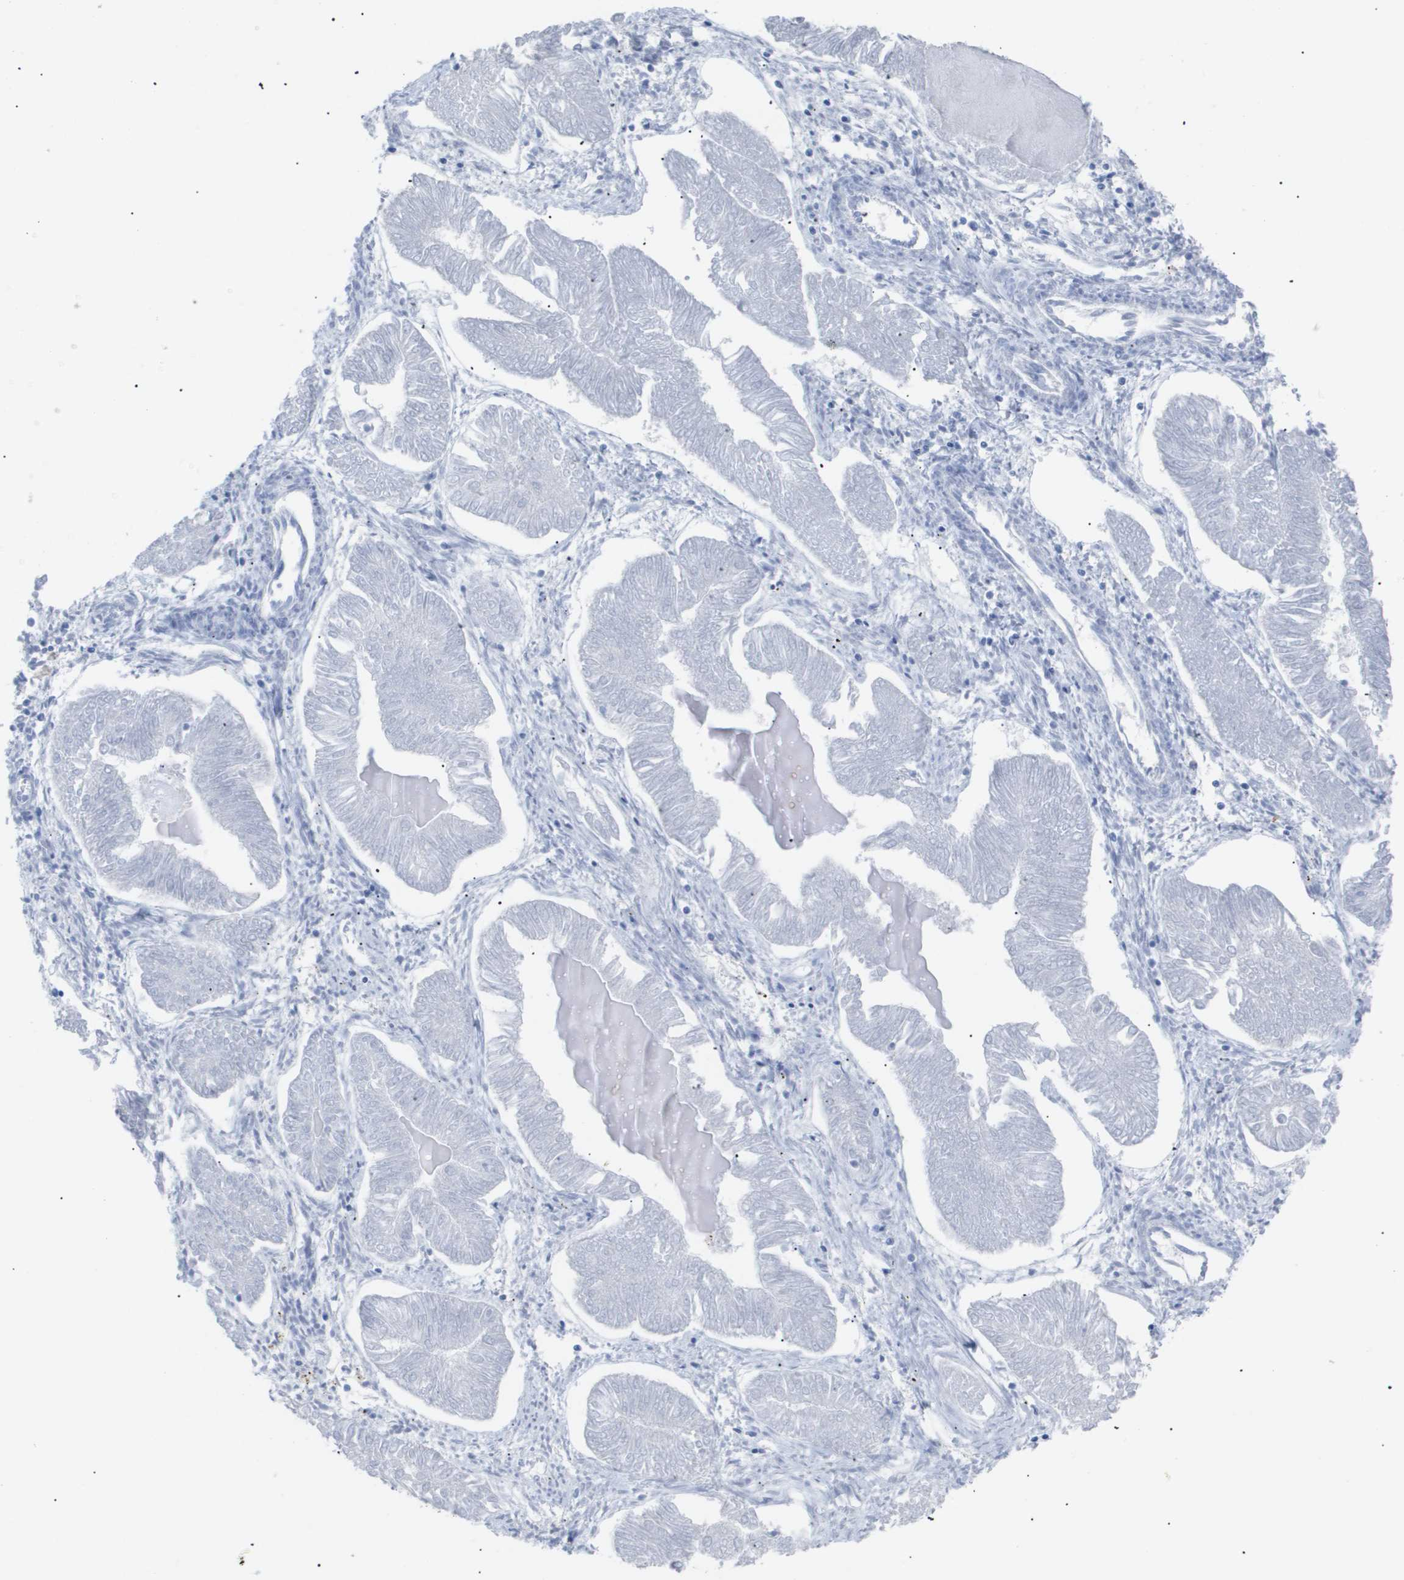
{"staining": {"intensity": "negative", "quantity": "none", "location": "none"}, "tissue": "endometrial cancer", "cell_type": "Tumor cells", "image_type": "cancer", "snomed": [{"axis": "morphology", "description": "Adenocarcinoma, NOS"}, {"axis": "topography", "description": "Endometrium"}], "caption": "The micrograph shows no significant staining in tumor cells of endometrial adenocarcinoma.", "gene": "CAV3", "patient": {"sex": "female", "age": 53}}